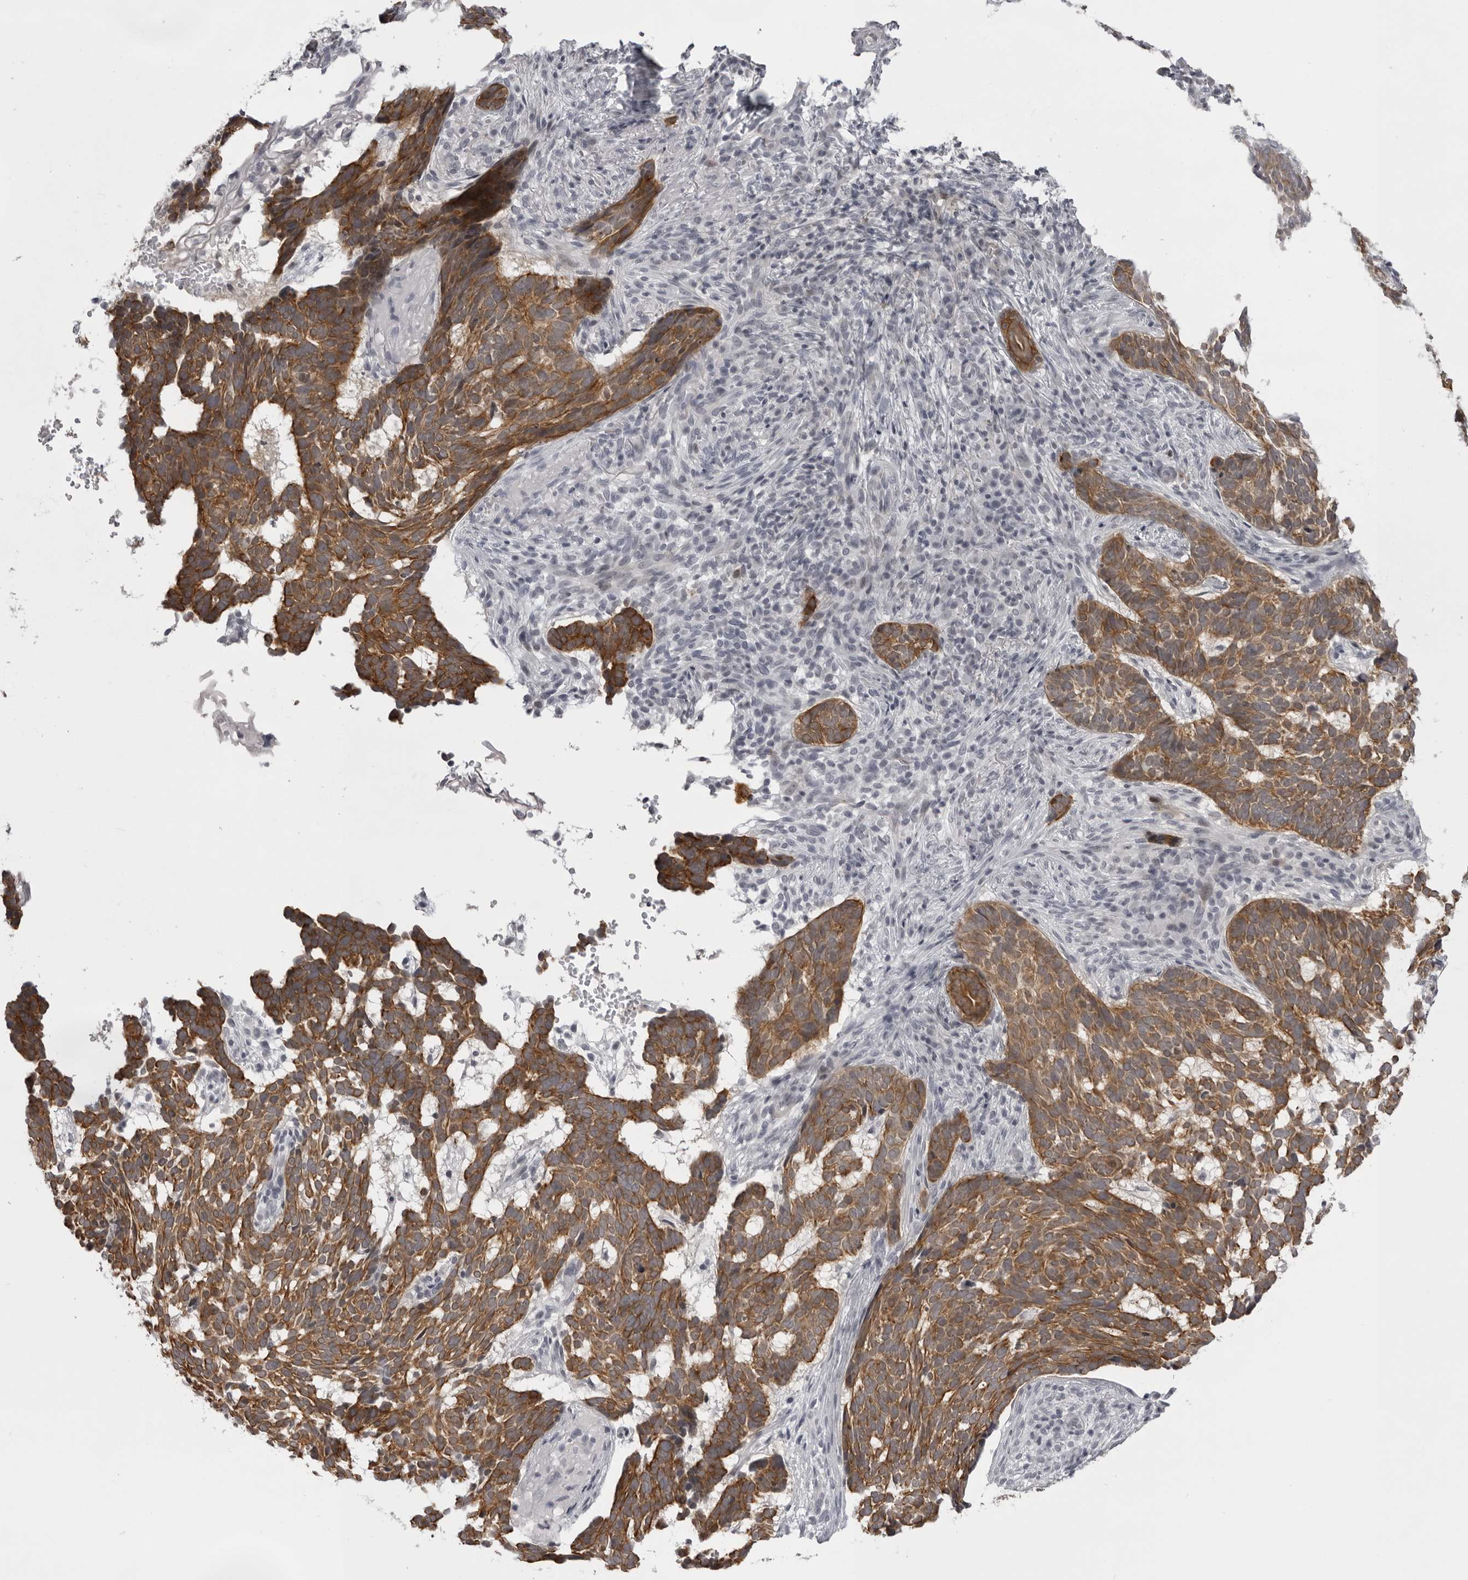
{"staining": {"intensity": "moderate", "quantity": ">75%", "location": "cytoplasmic/membranous"}, "tissue": "skin cancer", "cell_type": "Tumor cells", "image_type": "cancer", "snomed": [{"axis": "morphology", "description": "Basal cell carcinoma"}, {"axis": "topography", "description": "Skin"}], "caption": "This histopathology image exhibits skin cancer stained with immunohistochemistry (IHC) to label a protein in brown. The cytoplasmic/membranous of tumor cells show moderate positivity for the protein. Nuclei are counter-stained blue.", "gene": "NUDT18", "patient": {"sex": "male", "age": 85}}